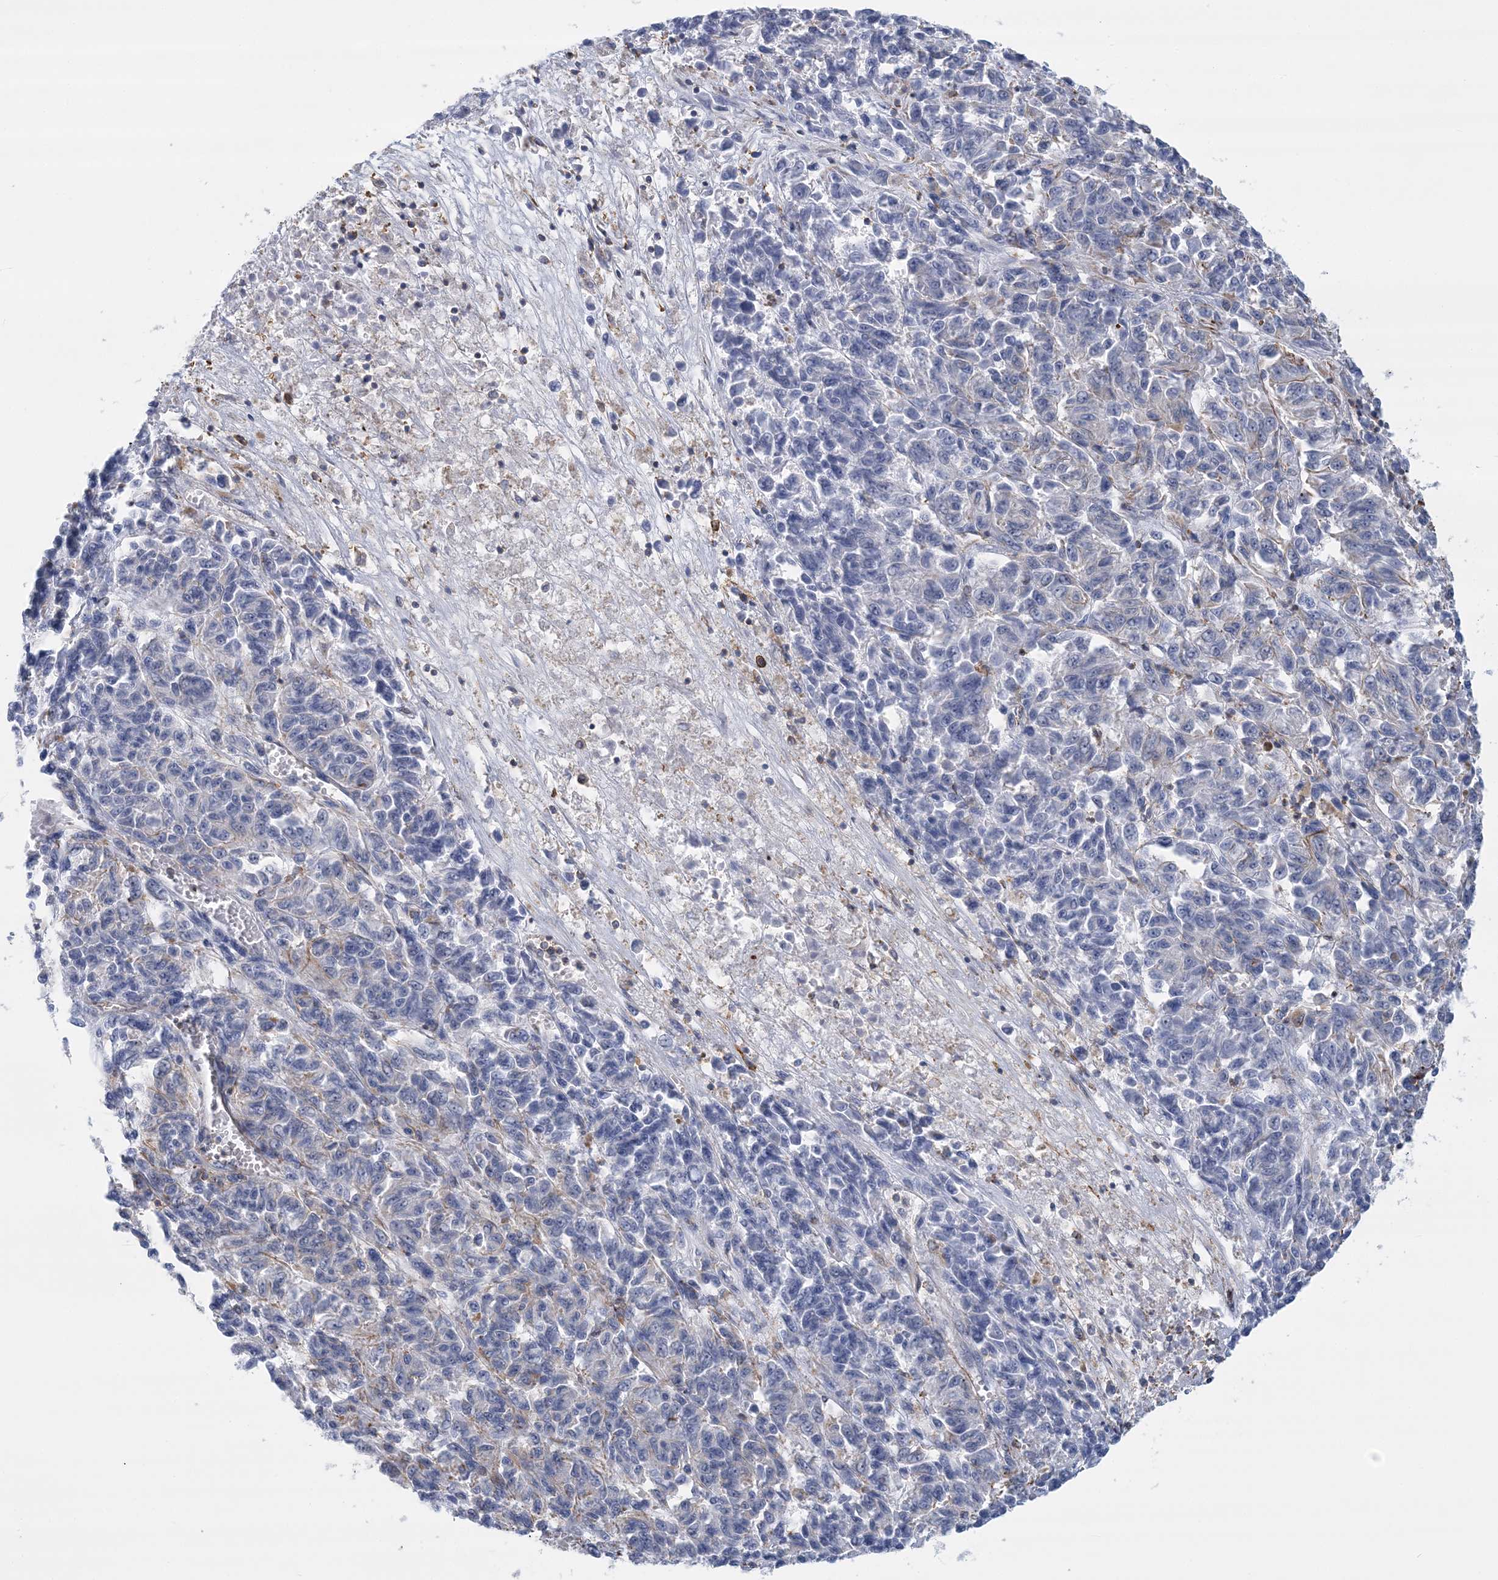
{"staining": {"intensity": "negative", "quantity": "none", "location": "none"}, "tissue": "melanoma", "cell_type": "Tumor cells", "image_type": "cancer", "snomed": [{"axis": "morphology", "description": "Malignant melanoma, Metastatic site"}, {"axis": "topography", "description": "Lung"}], "caption": "IHC photomicrograph of neoplastic tissue: human malignant melanoma (metastatic site) stained with DAB reveals no significant protein positivity in tumor cells. (Brightfield microscopy of DAB (3,3'-diaminobenzidine) immunohistochemistry (IHC) at high magnification).", "gene": "C11orf21", "patient": {"sex": "male", "age": 64}}